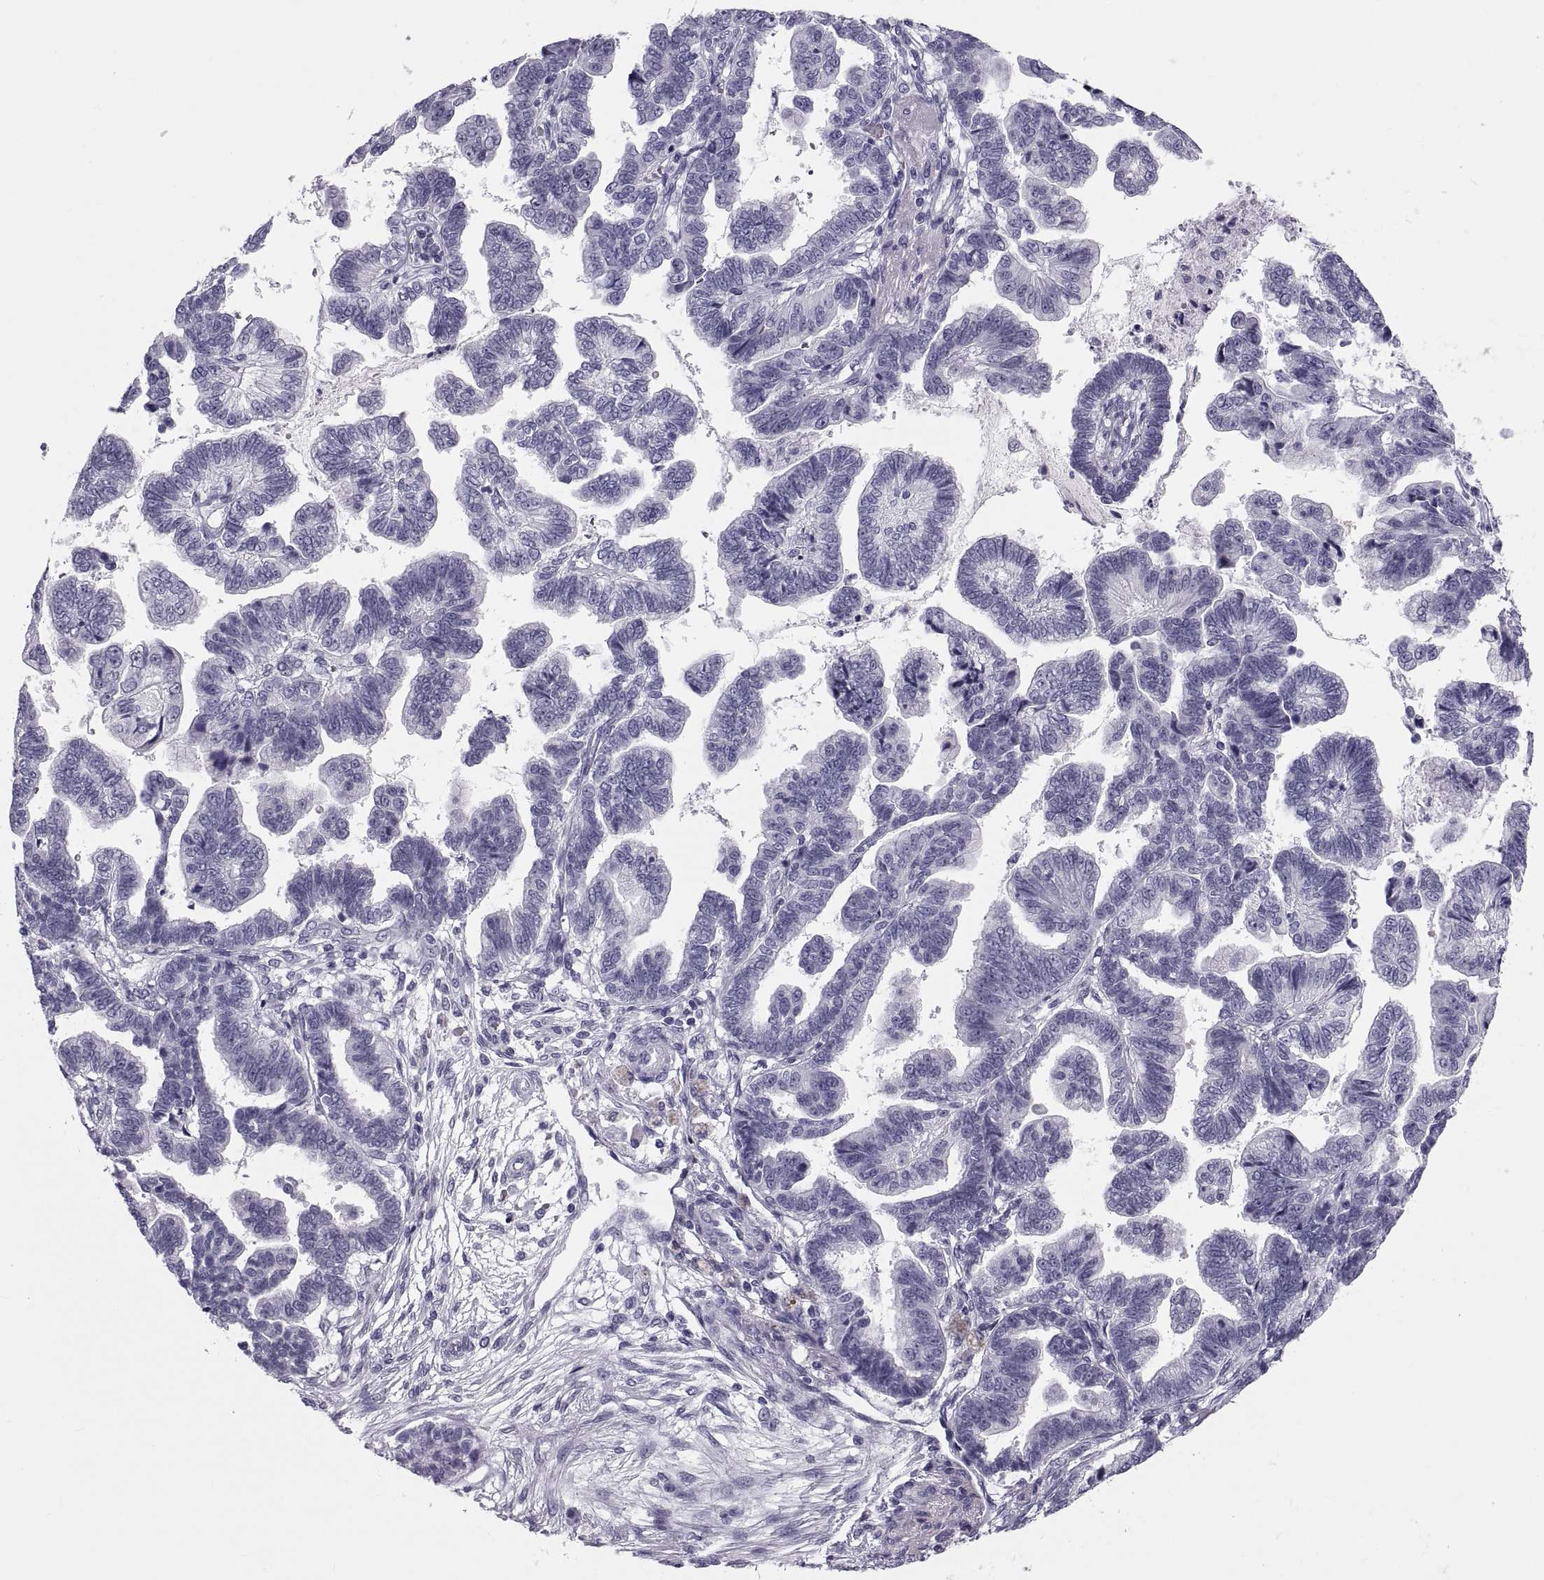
{"staining": {"intensity": "negative", "quantity": "none", "location": "none"}, "tissue": "stomach cancer", "cell_type": "Tumor cells", "image_type": "cancer", "snomed": [{"axis": "morphology", "description": "Adenocarcinoma, NOS"}, {"axis": "topography", "description": "Stomach"}], "caption": "High power microscopy histopathology image of an immunohistochemistry (IHC) micrograph of adenocarcinoma (stomach), revealing no significant staining in tumor cells.", "gene": "CRISP1", "patient": {"sex": "male", "age": 83}}